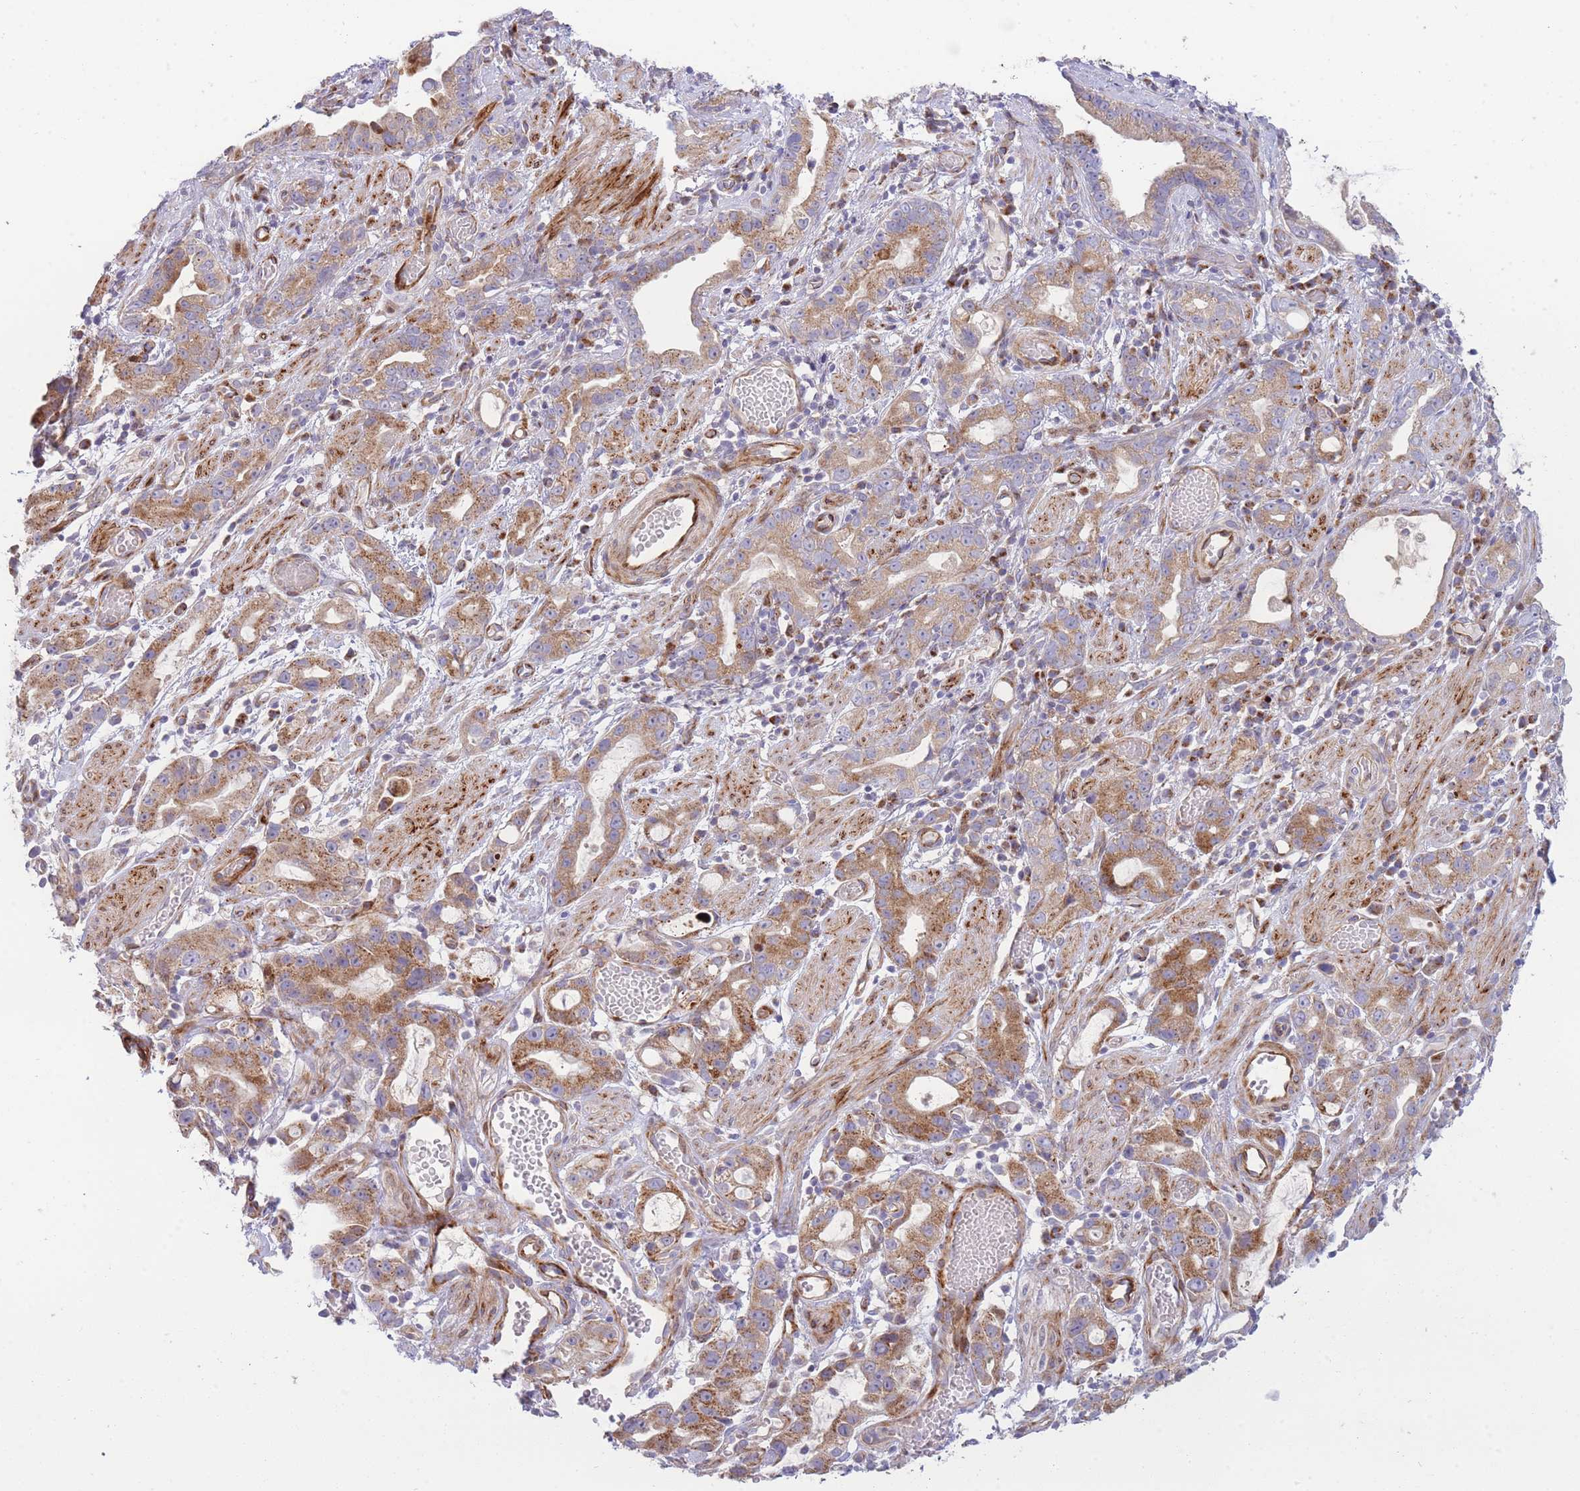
{"staining": {"intensity": "moderate", "quantity": ">75%", "location": "cytoplasmic/membranous"}, "tissue": "stomach cancer", "cell_type": "Tumor cells", "image_type": "cancer", "snomed": [{"axis": "morphology", "description": "Adenocarcinoma, NOS"}, {"axis": "topography", "description": "Stomach"}], "caption": "Human stomach cancer stained for a protein (brown) demonstrates moderate cytoplasmic/membranous positive staining in about >75% of tumor cells.", "gene": "ATP5MC2", "patient": {"sex": "male", "age": 55}}